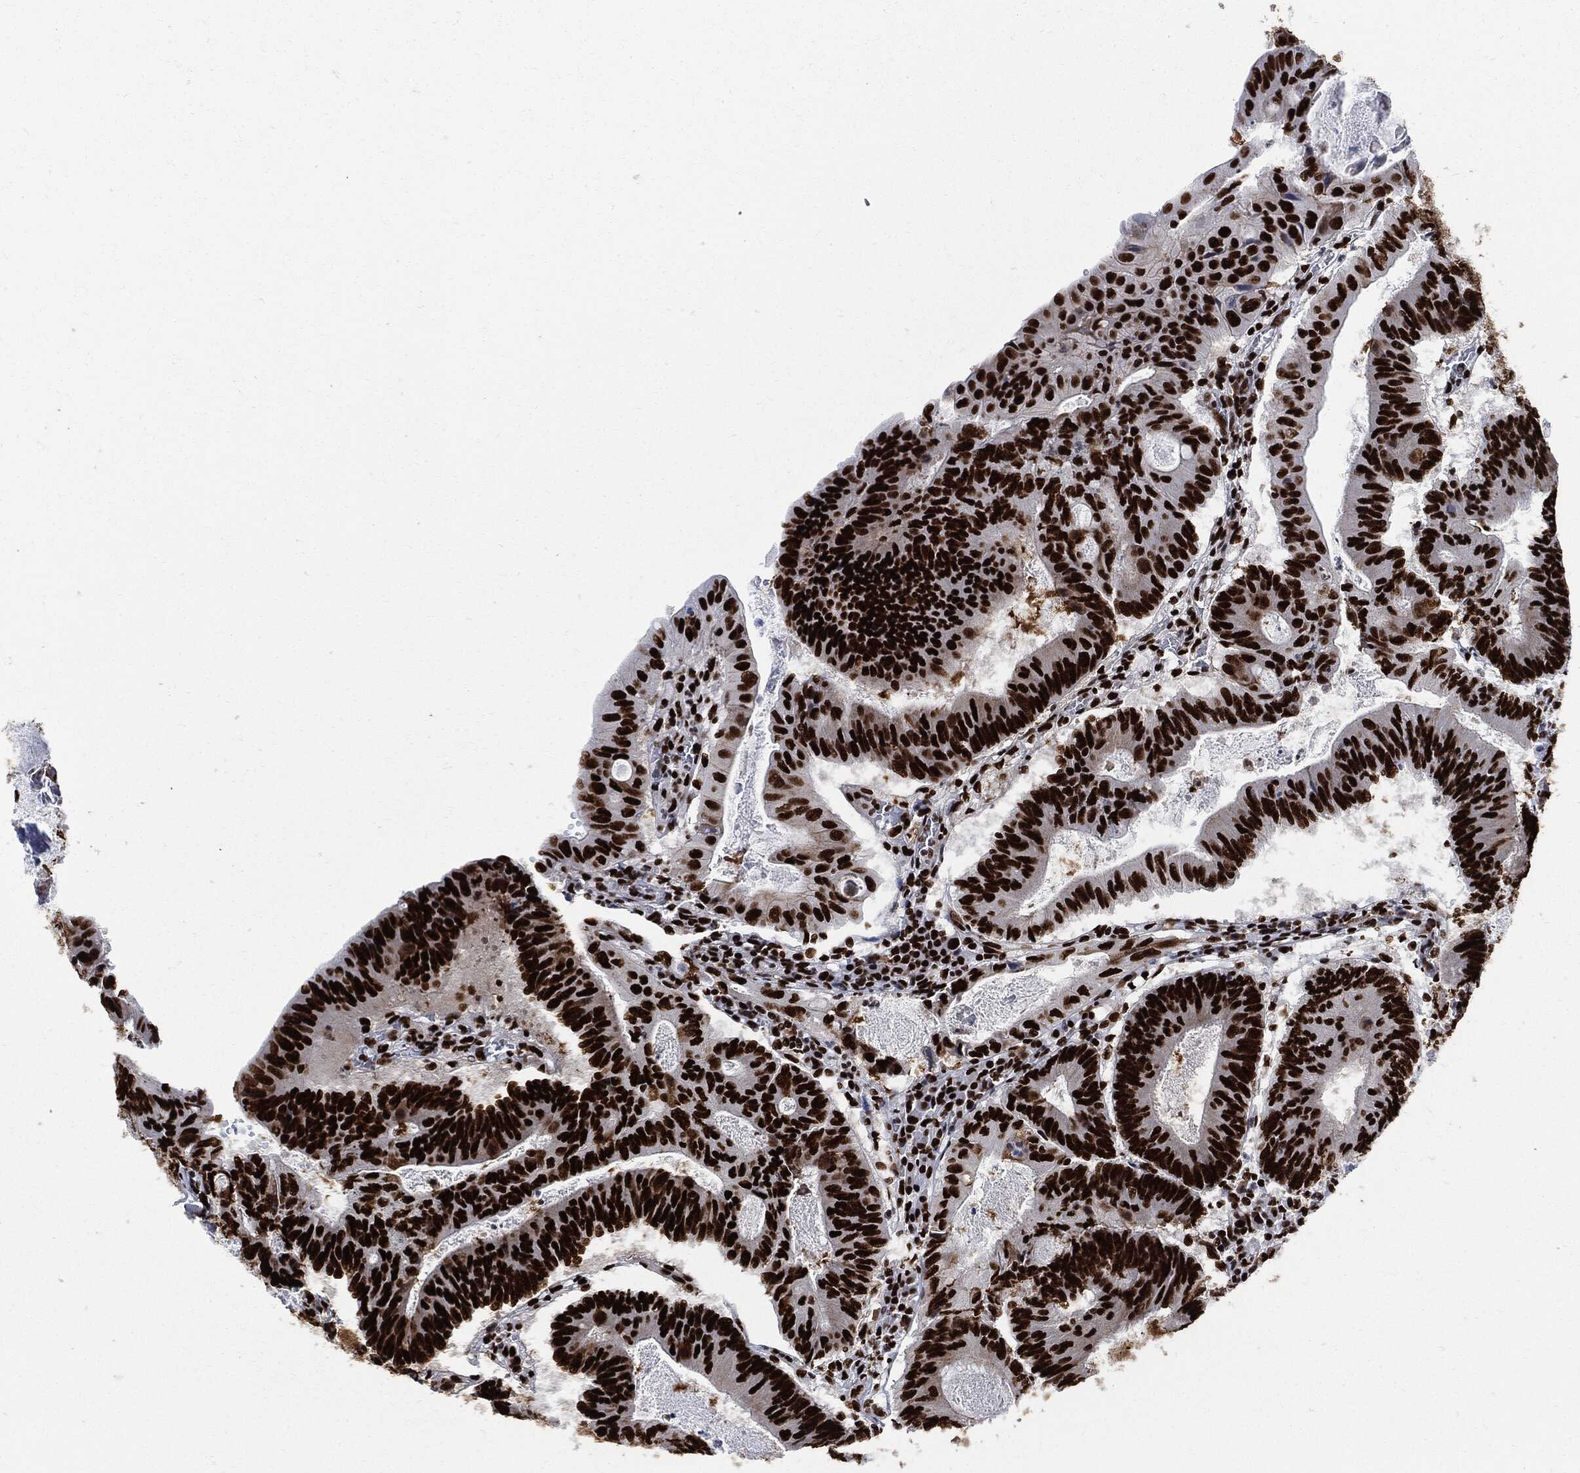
{"staining": {"intensity": "strong", "quantity": ">75%", "location": "nuclear"}, "tissue": "colorectal cancer", "cell_type": "Tumor cells", "image_type": "cancer", "snomed": [{"axis": "morphology", "description": "Adenocarcinoma, NOS"}, {"axis": "topography", "description": "Colon"}], "caption": "Adenocarcinoma (colorectal) was stained to show a protein in brown. There is high levels of strong nuclear expression in approximately >75% of tumor cells.", "gene": "RECQL", "patient": {"sex": "female", "age": 70}}